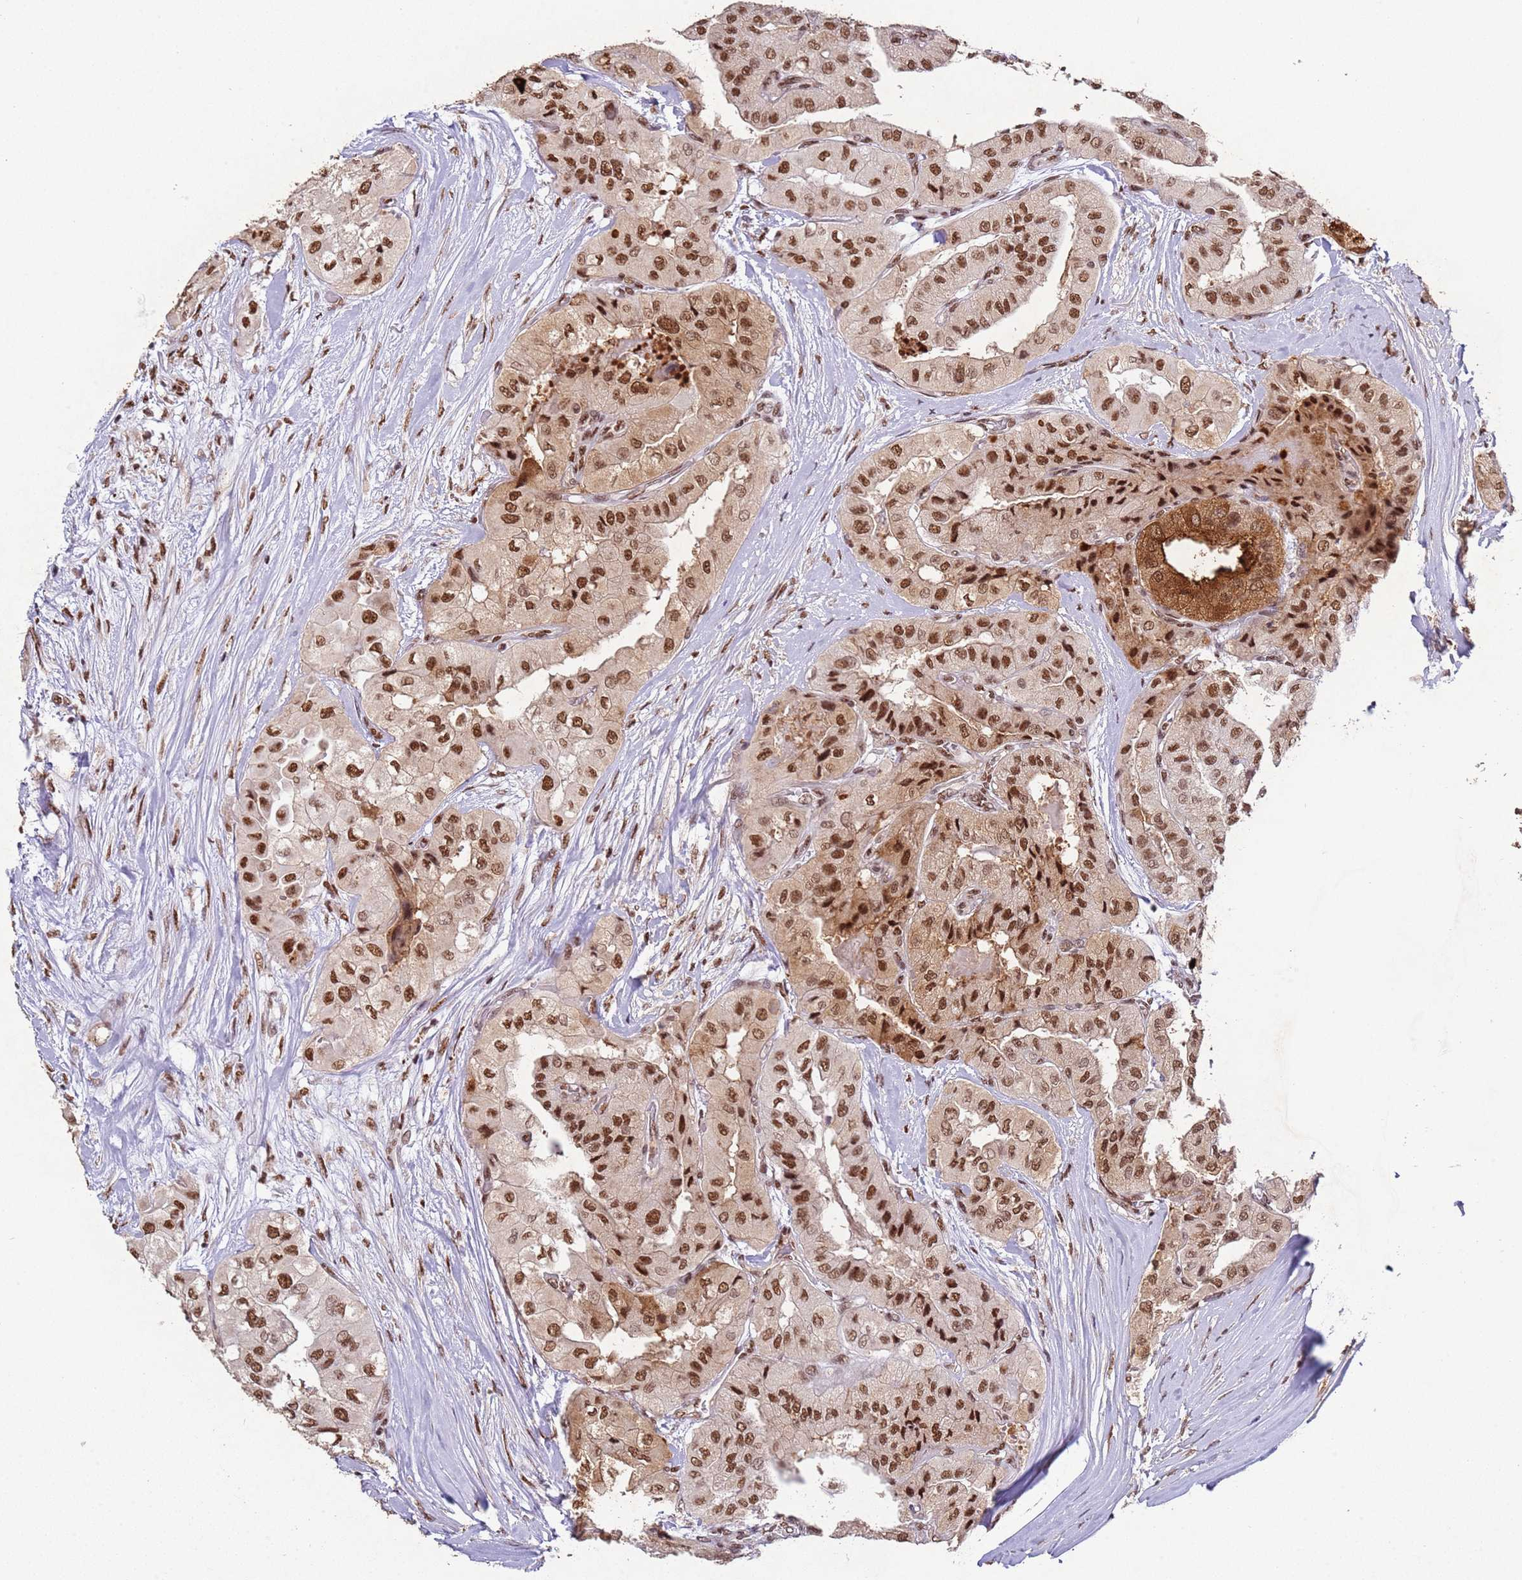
{"staining": {"intensity": "moderate", "quantity": ">75%", "location": "nuclear"}, "tissue": "thyroid cancer", "cell_type": "Tumor cells", "image_type": "cancer", "snomed": [{"axis": "morphology", "description": "Papillary adenocarcinoma, NOS"}, {"axis": "topography", "description": "Thyroid gland"}], "caption": "Immunohistochemical staining of human thyroid papillary adenocarcinoma displays moderate nuclear protein staining in approximately >75% of tumor cells.", "gene": "ESF1", "patient": {"sex": "female", "age": 59}}